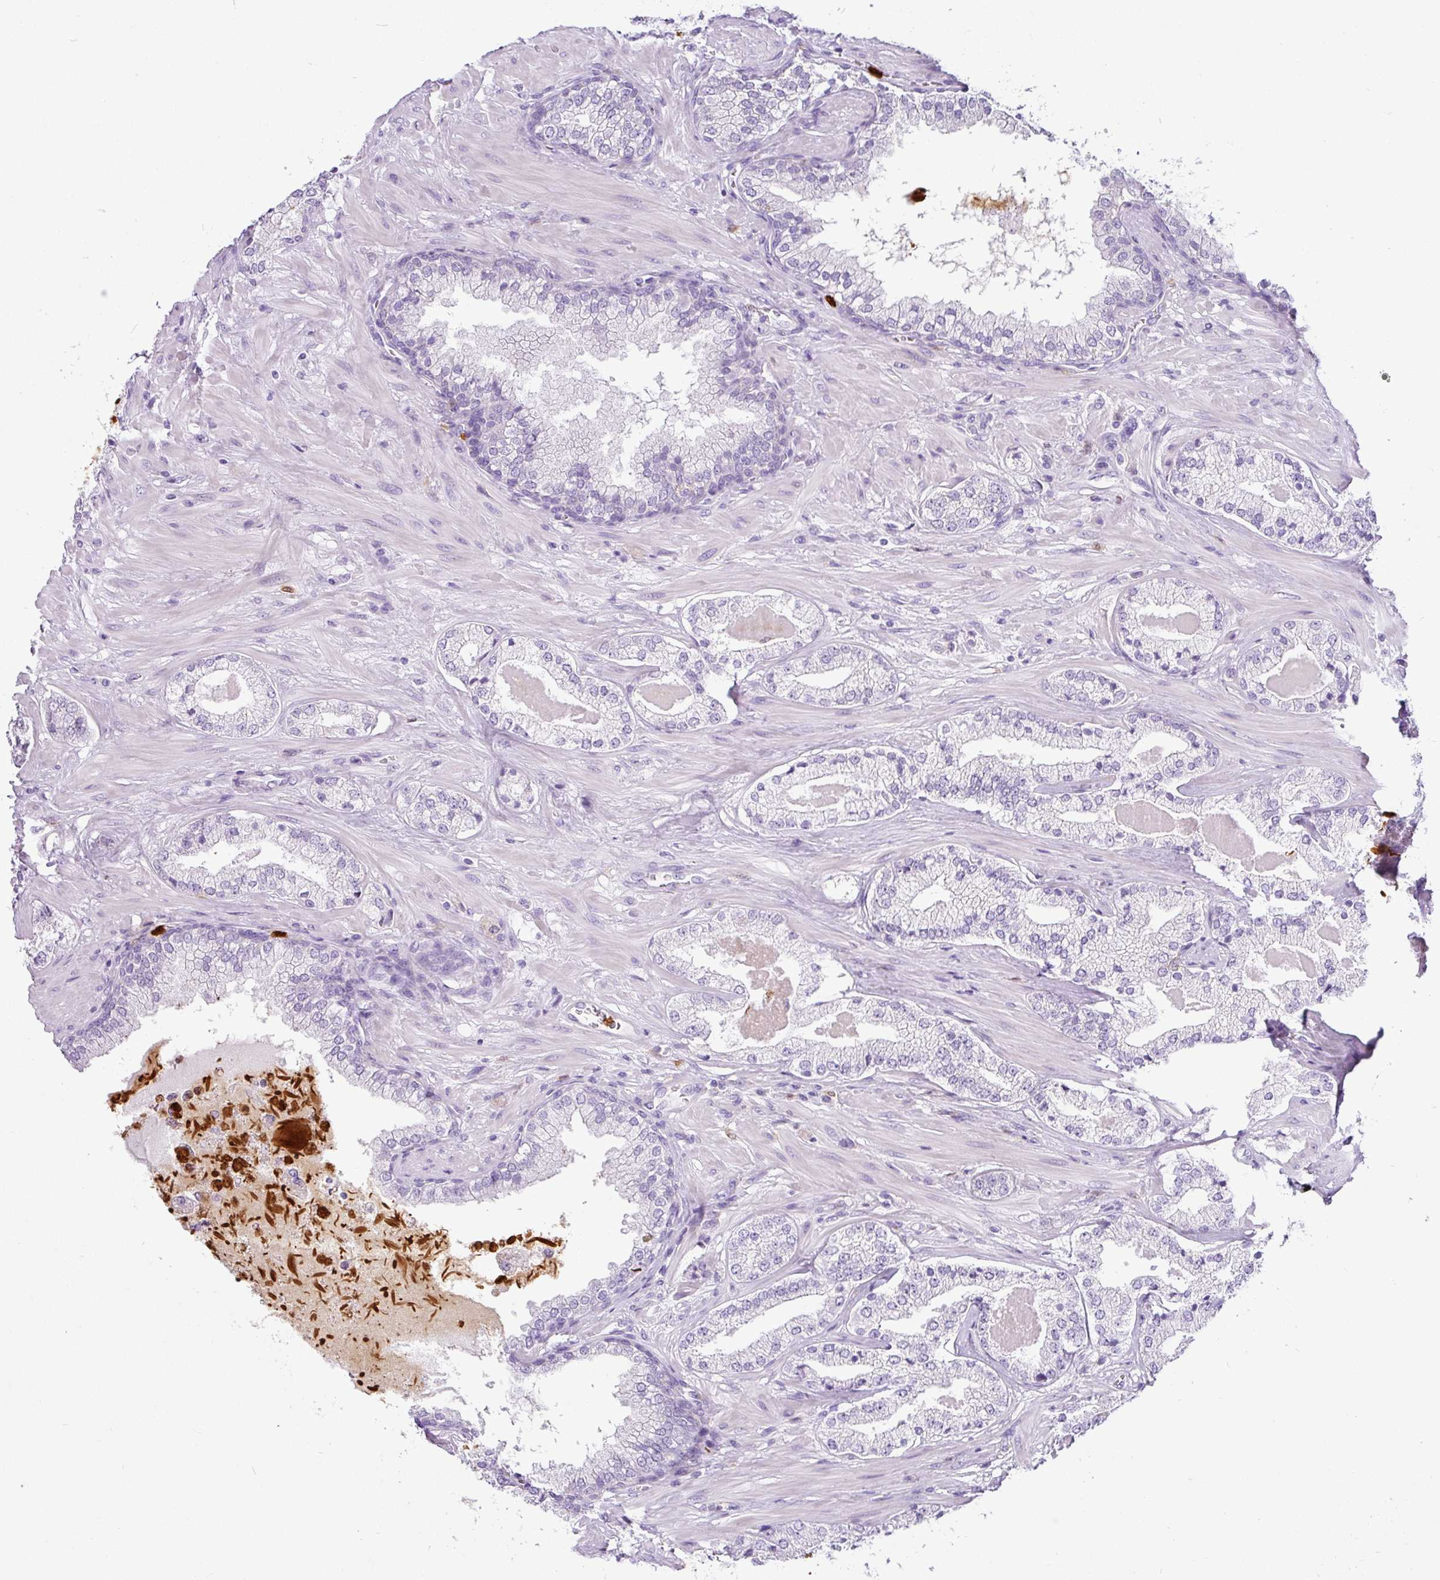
{"staining": {"intensity": "negative", "quantity": "none", "location": "none"}, "tissue": "prostate cancer", "cell_type": "Tumor cells", "image_type": "cancer", "snomed": [{"axis": "morphology", "description": "Adenocarcinoma, High grade"}, {"axis": "topography", "description": "Prostate"}], "caption": "Human prostate cancer (high-grade adenocarcinoma) stained for a protein using IHC demonstrates no expression in tumor cells.", "gene": "SH2D3C", "patient": {"sex": "male", "age": 55}}